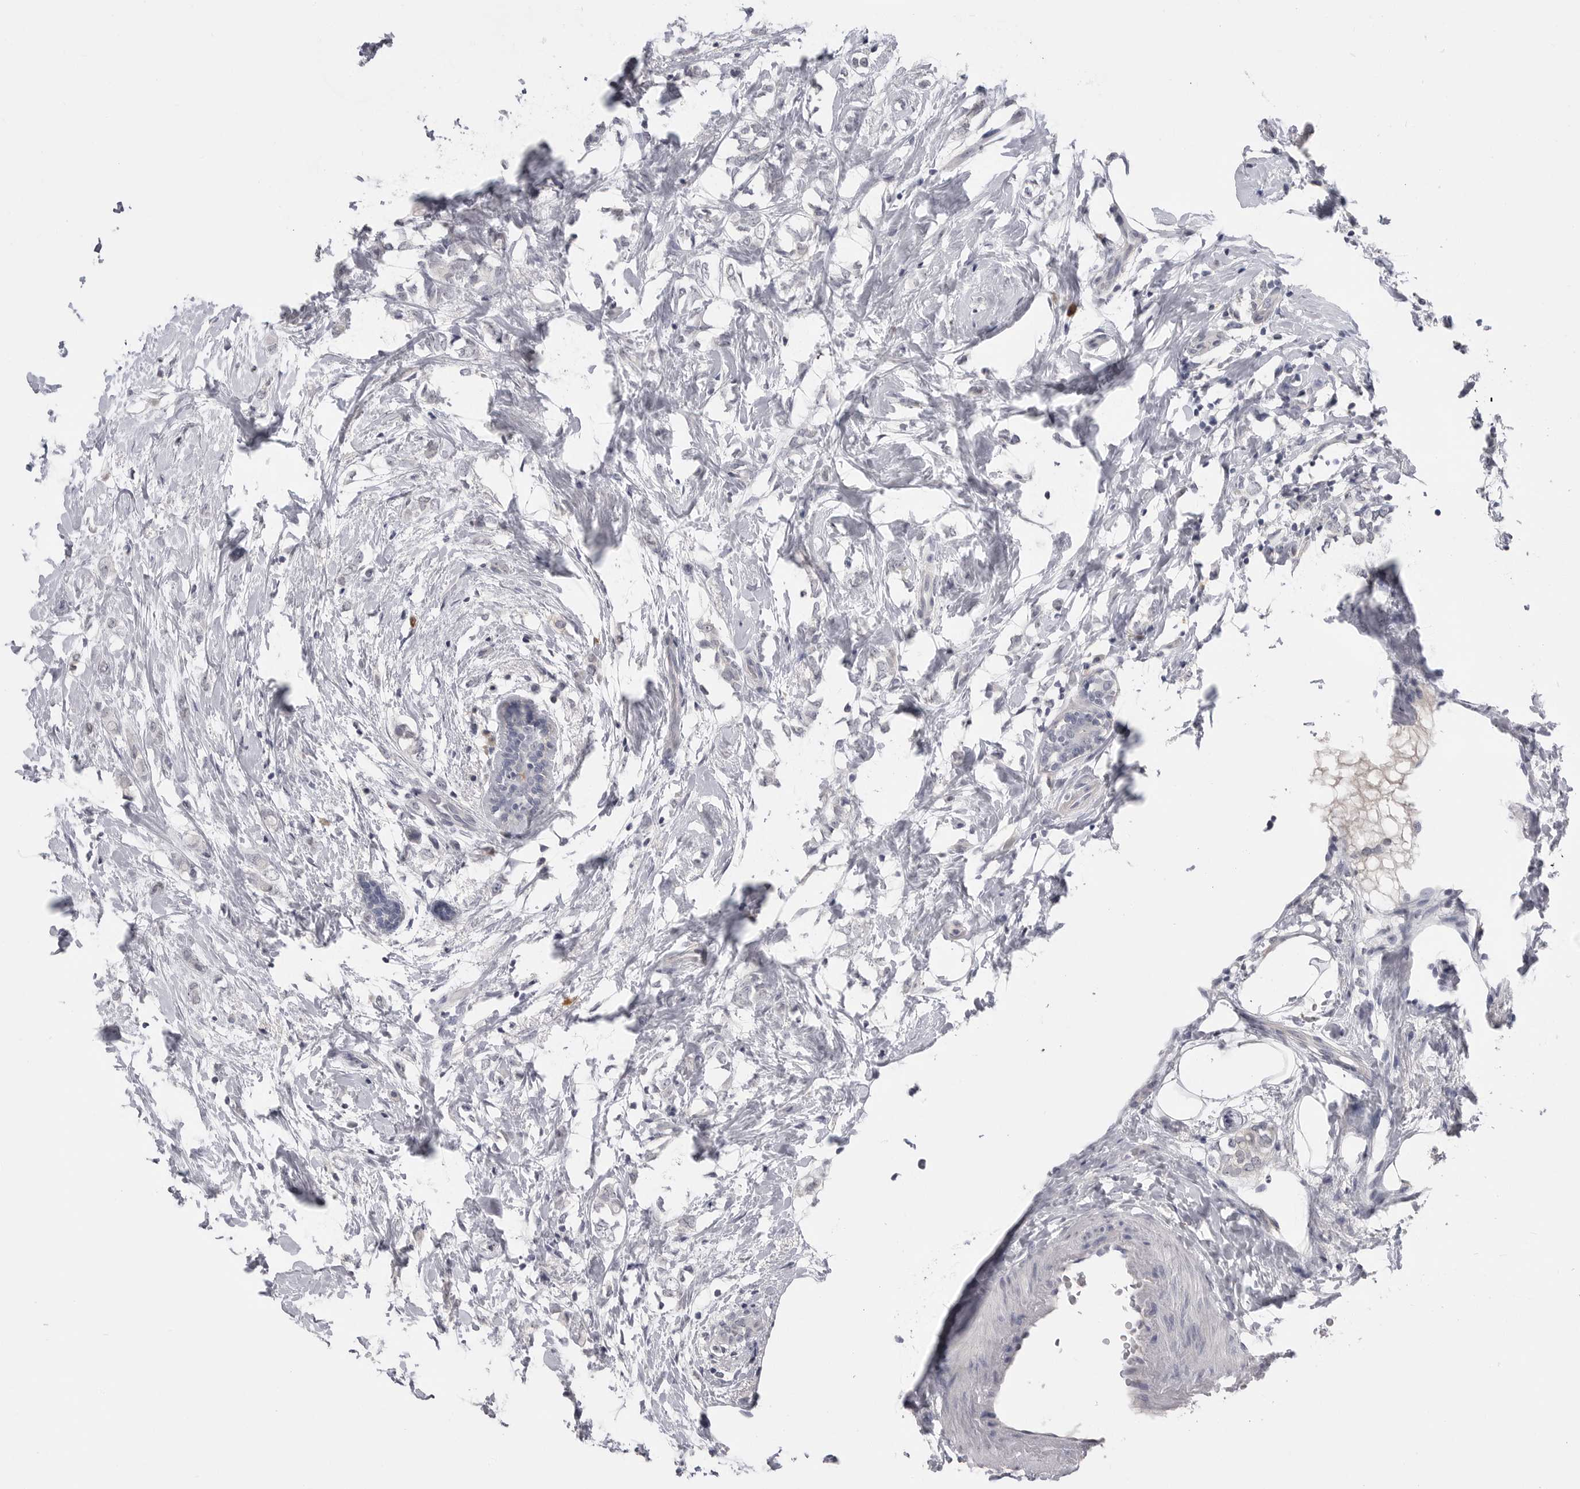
{"staining": {"intensity": "negative", "quantity": "none", "location": "none"}, "tissue": "breast cancer", "cell_type": "Tumor cells", "image_type": "cancer", "snomed": [{"axis": "morphology", "description": "Normal tissue, NOS"}, {"axis": "morphology", "description": "Lobular carcinoma"}, {"axis": "topography", "description": "Breast"}], "caption": "Tumor cells are negative for protein expression in human breast cancer.", "gene": "PLEKHF1", "patient": {"sex": "female", "age": 47}}